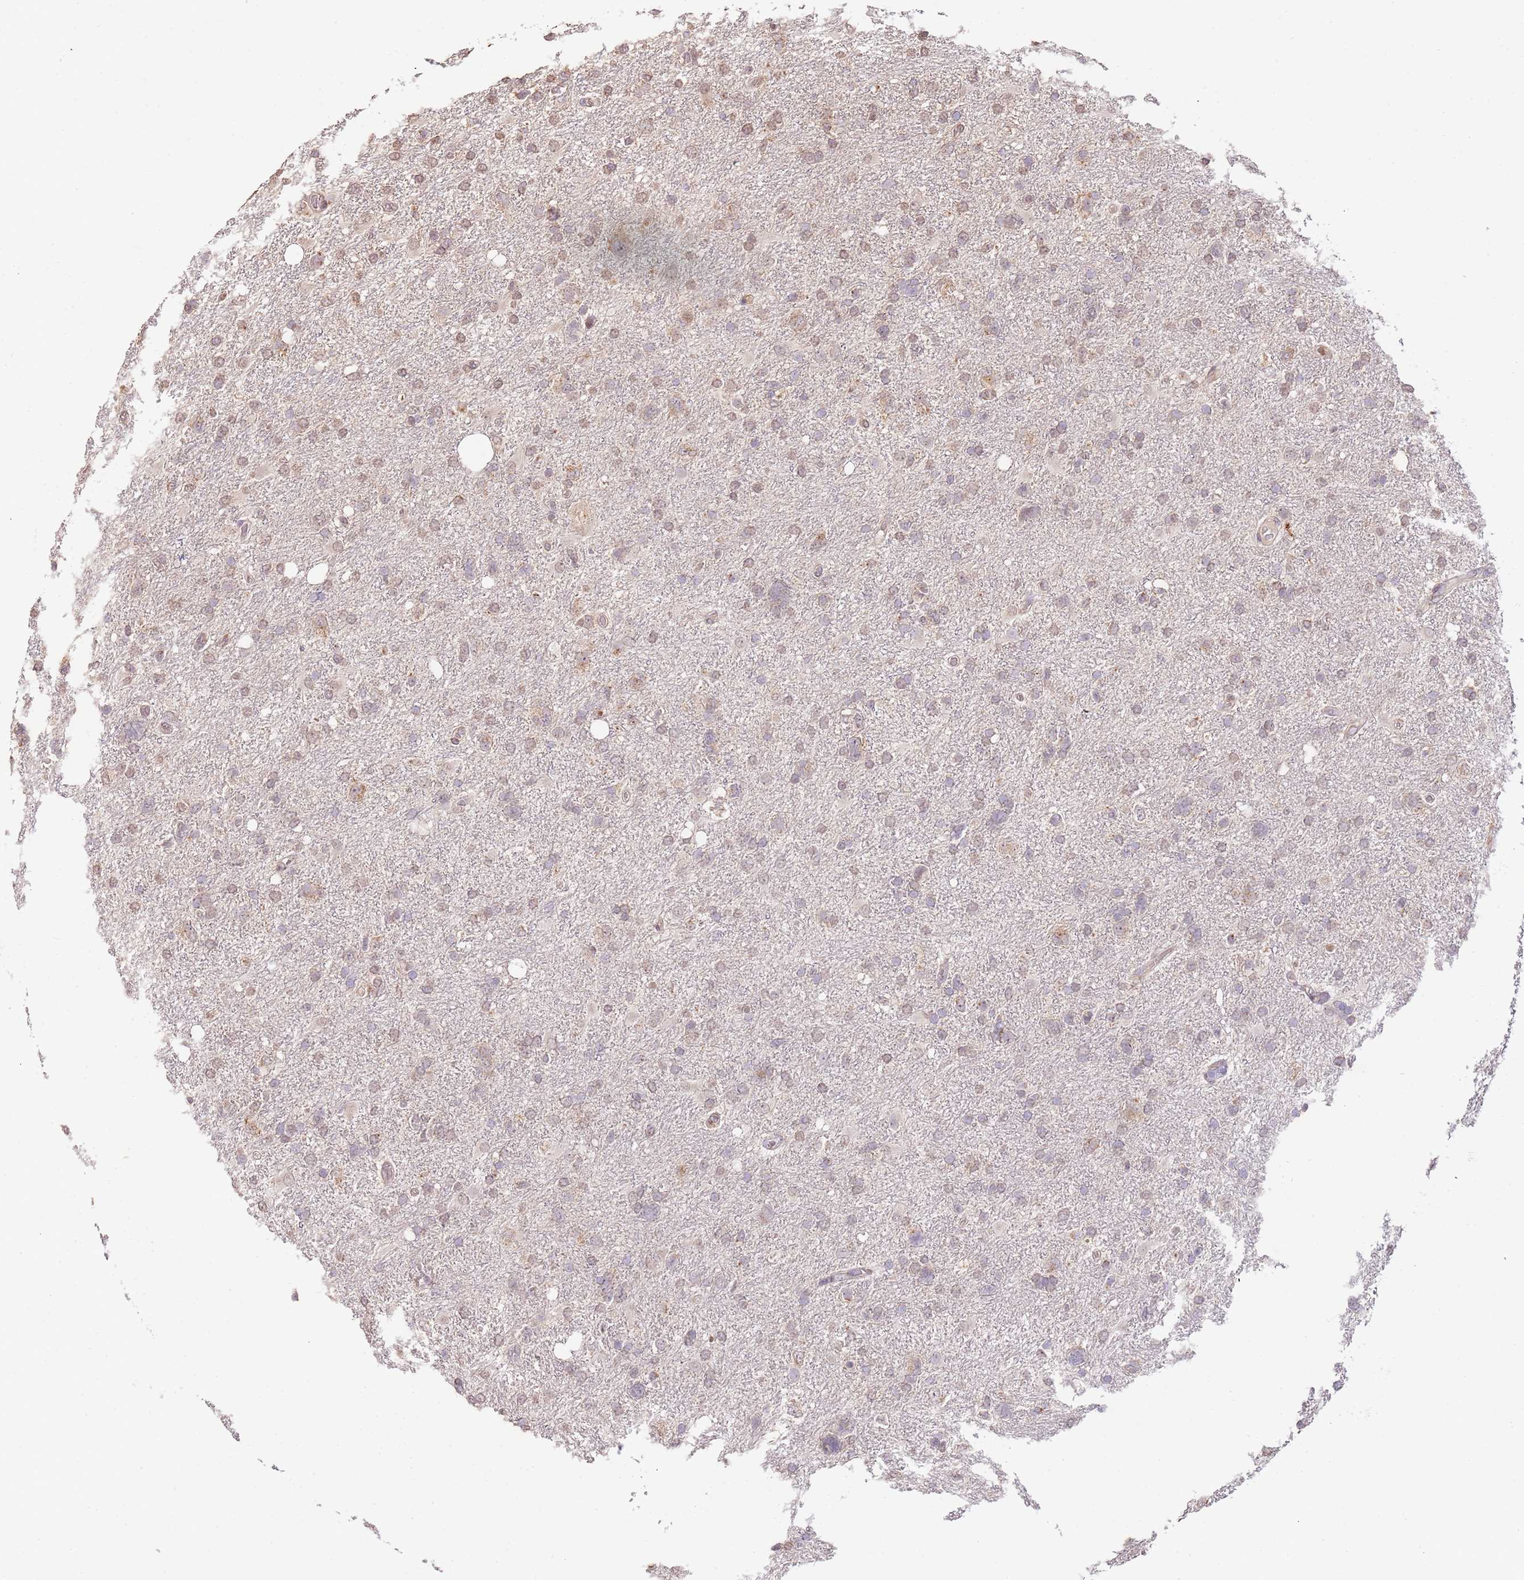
{"staining": {"intensity": "weak", "quantity": "25%-75%", "location": "nuclear"}, "tissue": "glioma", "cell_type": "Tumor cells", "image_type": "cancer", "snomed": [{"axis": "morphology", "description": "Glioma, malignant, High grade"}, {"axis": "topography", "description": "Brain"}], "caption": "Malignant high-grade glioma tissue displays weak nuclear staining in about 25%-75% of tumor cells, visualized by immunohistochemistry.", "gene": "SLC16A4", "patient": {"sex": "male", "age": 61}}